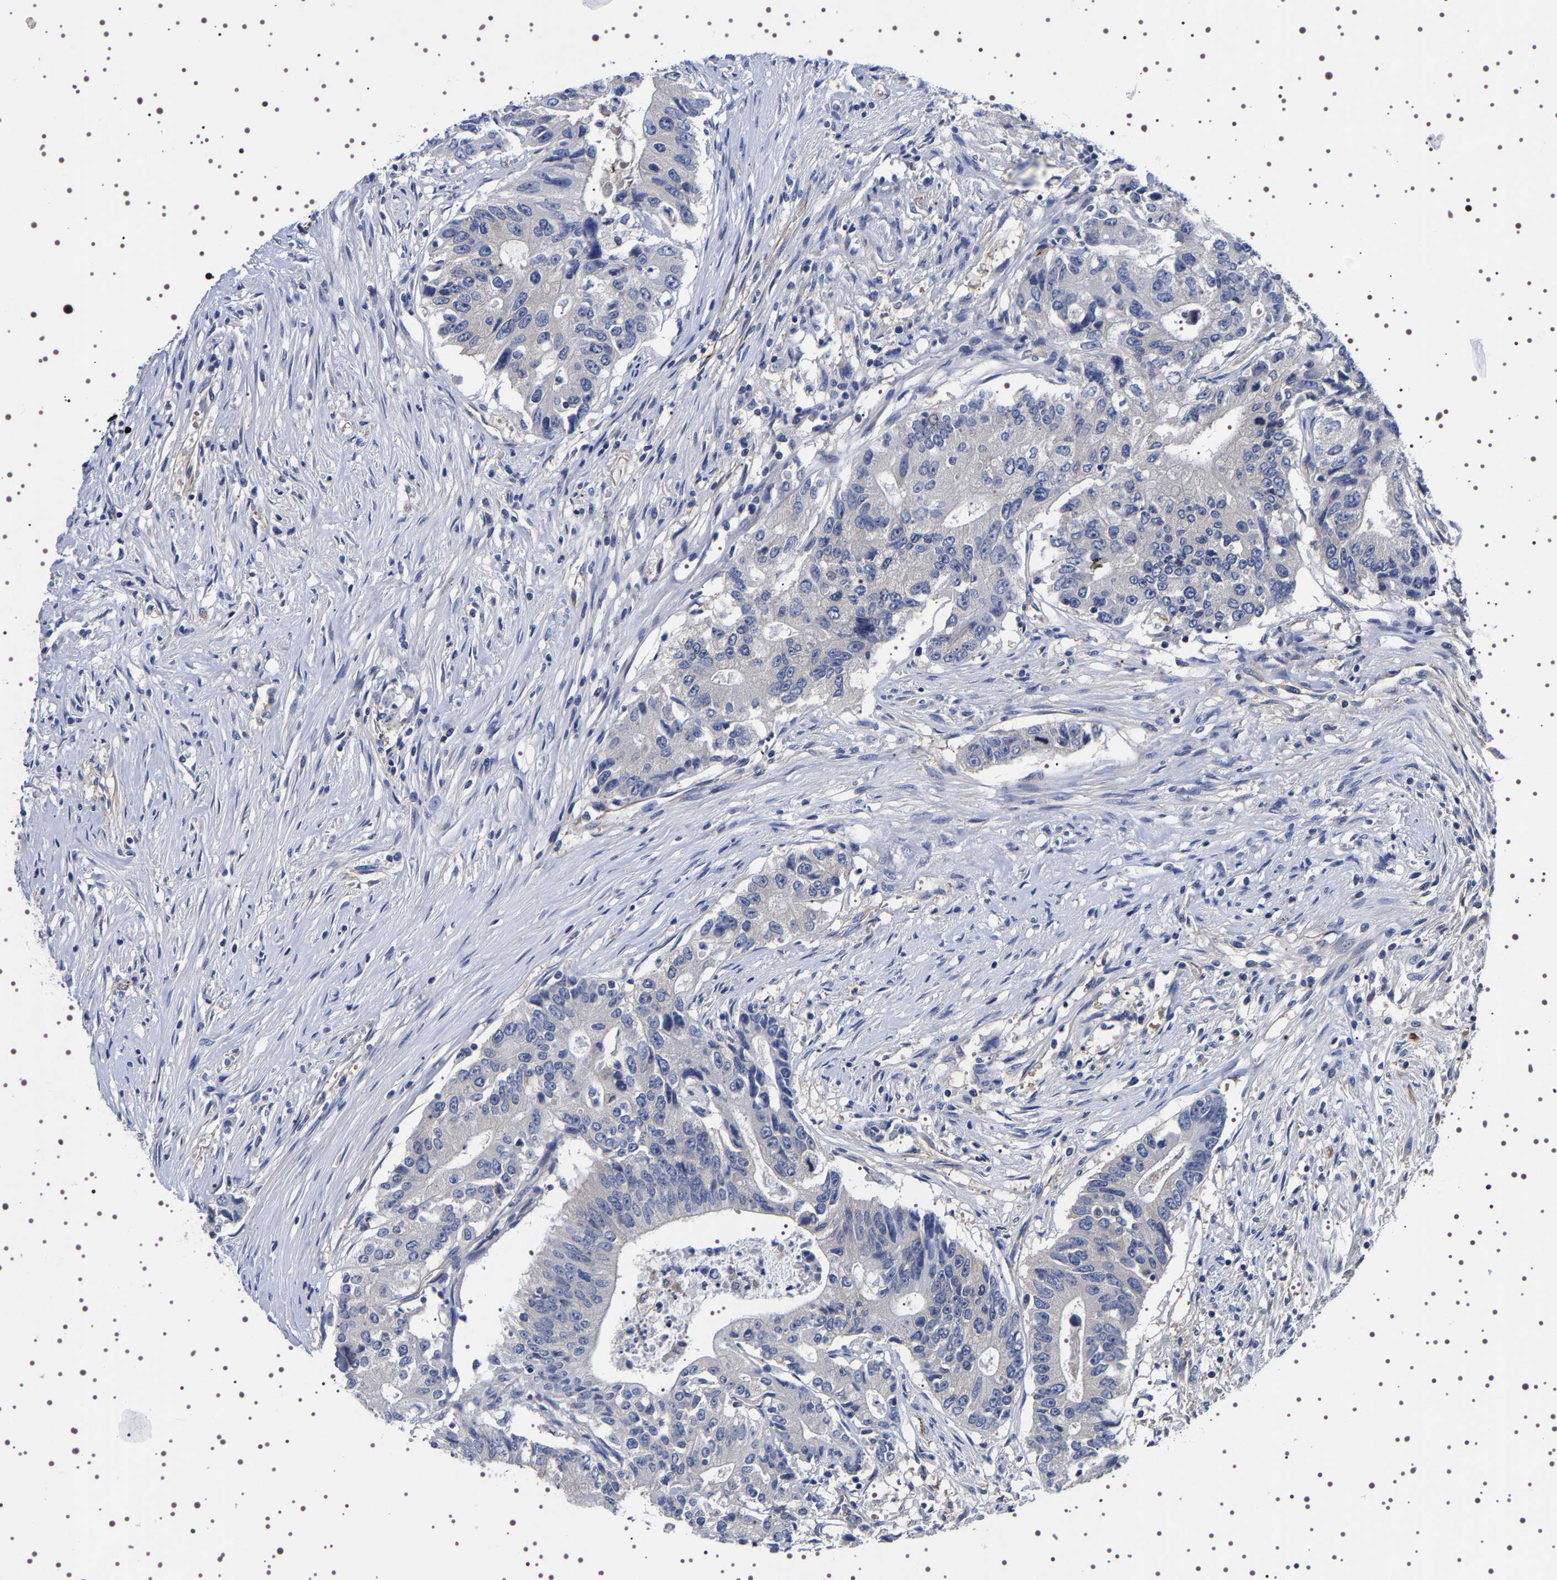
{"staining": {"intensity": "negative", "quantity": "none", "location": "none"}, "tissue": "colorectal cancer", "cell_type": "Tumor cells", "image_type": "cancer", "snomed": [{"axis": "morphology", "description": "Adenocarcinoma, NOS"}, {"axis": "topography", "description": "Colon"}], "caption": "Immunohistochemical staining of colorectal cancer displays no significant positivity in tumor cells. (Brightfield microscopy of DAB immunohistochemistry (IHC) at high magnification).", "gene": "DARS1", "patient": {"sex": "female", "age": 77}}